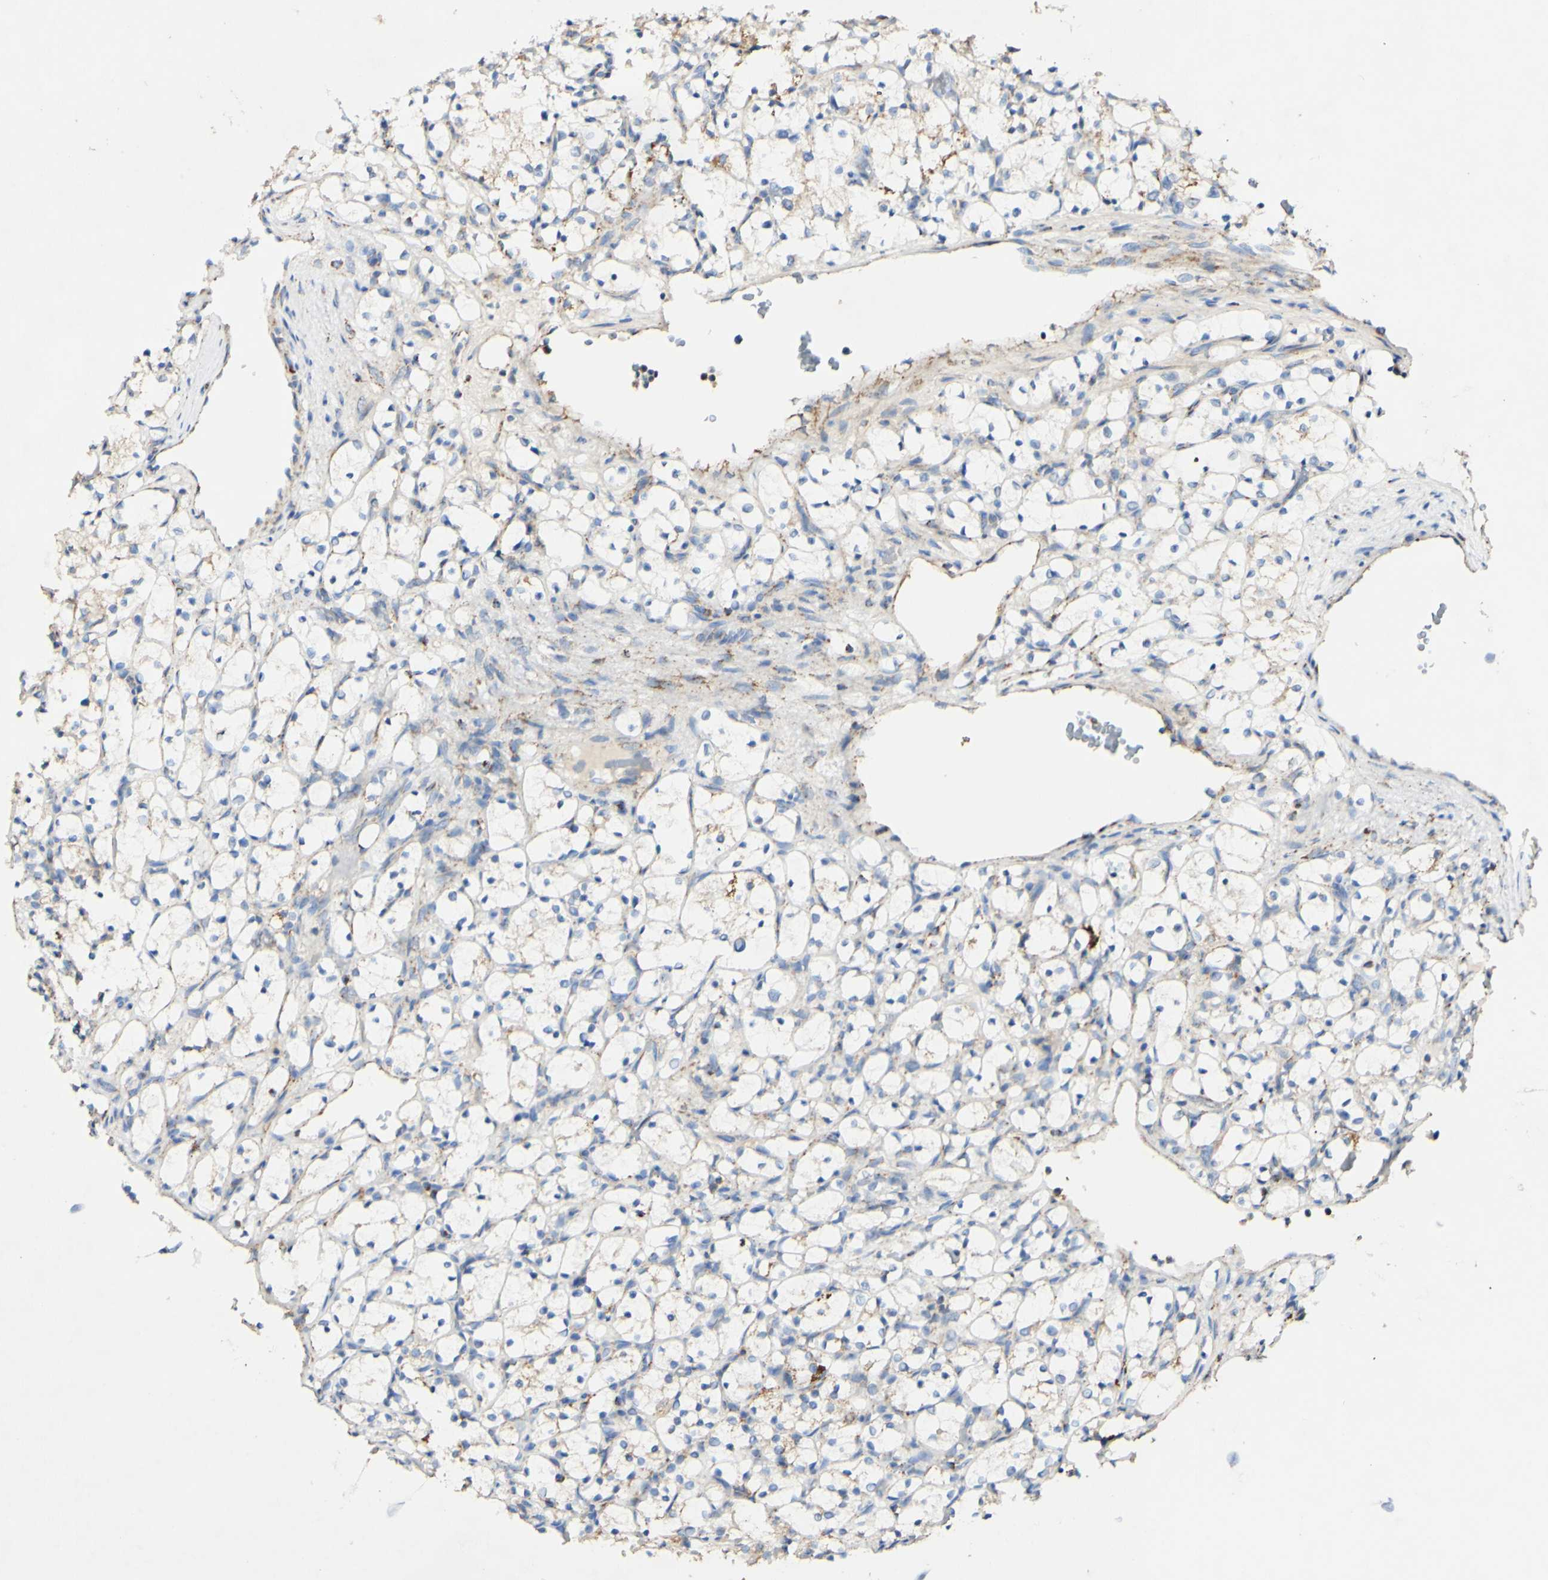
{"staining": {"intensity": "negative", "quantity": "none", "location": "none"}, "tissue": "renal cancer", "cell_type": "Tumor cells", "image_type": "cancer", "snomed": [{"axis": "morphology", "description": "Adenocarcinoma, NOS"}, {"axis": "topography", "description": "Kidney"}], "caption": "Tumor cells show no significant protein positivity in renal cancer.", "gene": "OXCT1", "patient": {"sex": "female", "age": 69}}